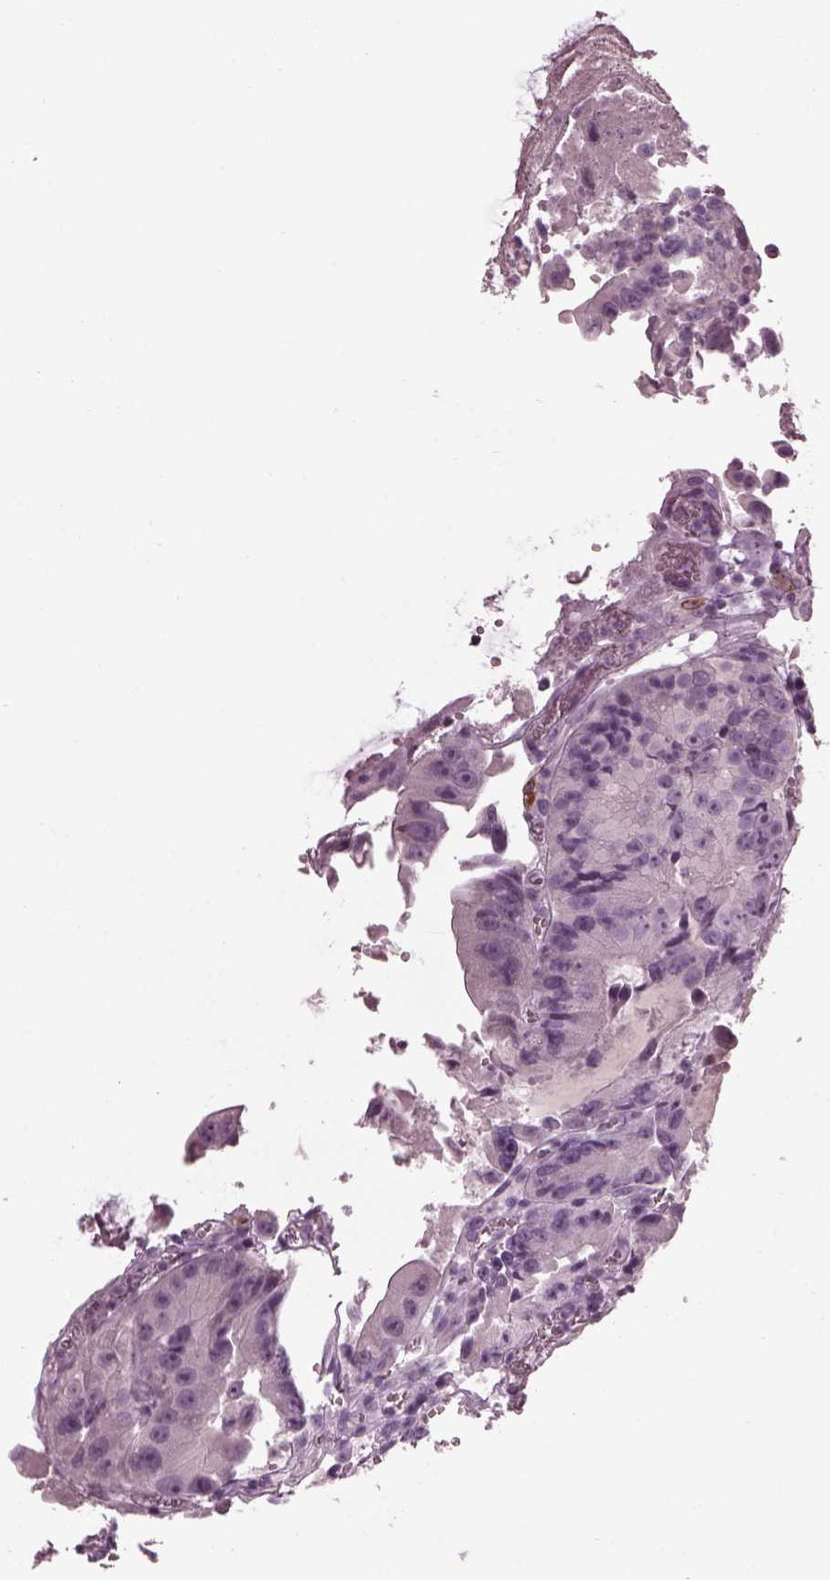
{"staining": {"intensity": "negative", "quantity": "none", "location": "none"}, "tissue": "colorectal cancer", "cell_type": "Tumor cells", "image_type": "cancer", "snomed": [{"axis": "morphology", "description": "Adenocarcinoma, NOS"}, {"axis": "topography", "description": "Colon"}], "caption": "Tumor cells show no significant positivity in colorectal cancer (adenocarcinoma). The staining was performed using DAB to visualize the protein expression in brown, while the nuclei were stained in blue with hematoxylin (Magnification: 20x).", "gene": "DPYSL5", "patient": {"sex": "female", "age": 86}}